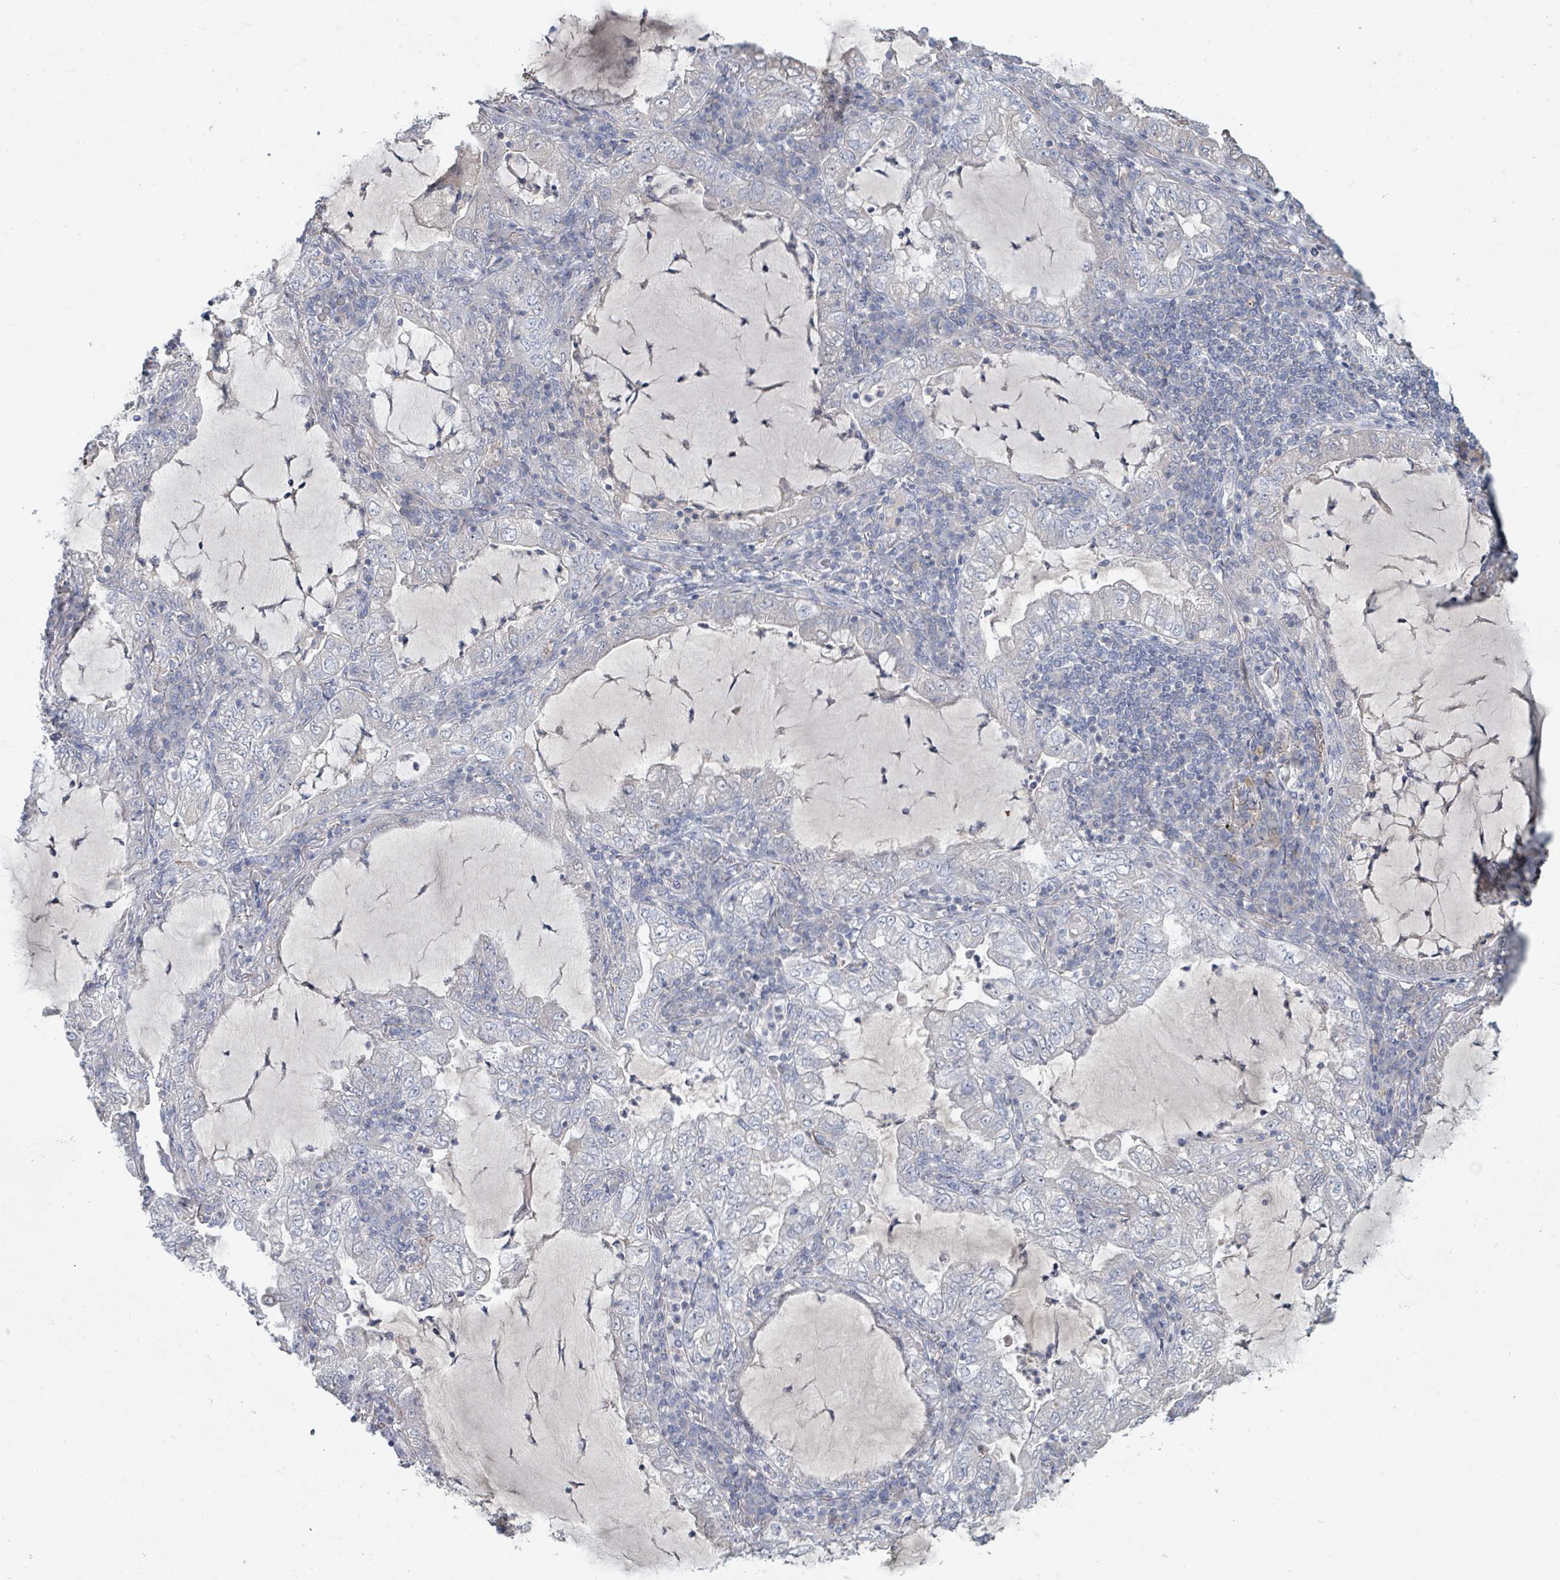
{"staining": {"intensity": "negative", "quantity": "none", "location": "none"}, "tissue": "lung cancer", "cell_type": "Tumor cells", "image_type": "cancer", "snomed": [{"axis": "morphology", "description": "Adenocarcinoma, NOS"}, {"axis": "topography", "description": "Lung"}], "caption": "DAB immunohistochemical staining of adenocarcinoma (lung) reveals no significant staining in tumor cells. (DAB immunohistochemistry (IHC), high magnification).", "gene": "ARGFX", "patient": {"sex": "female", "age": 73}}